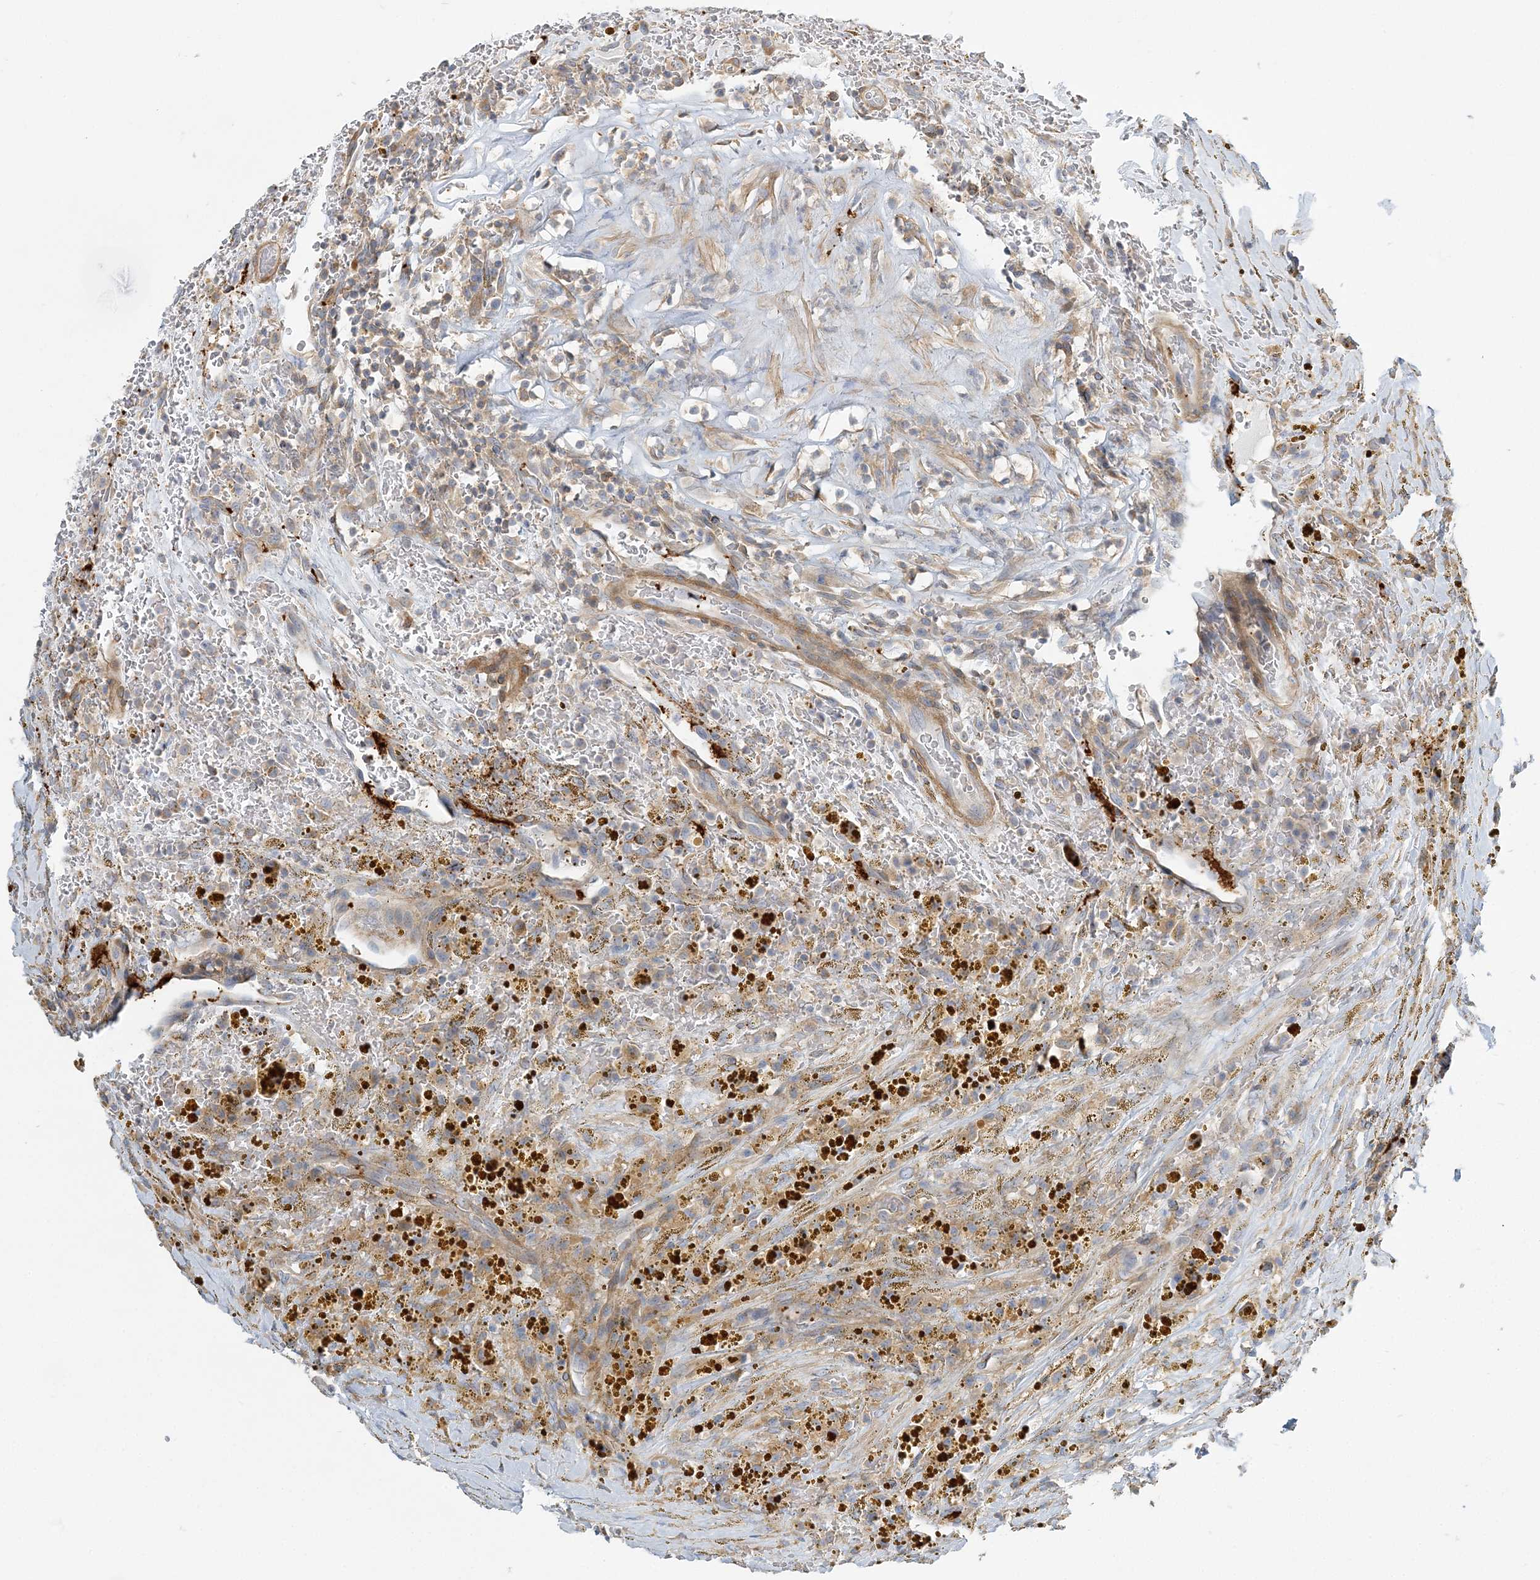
{"staining": {"intensity": "negative", "quantity": "none", "location": "none"}, "tissue": "thyroid cancer", "cell_type": "Tumor cells", "image_type": "cancer", "snomed": [{"axis": "morphology", "description": "Papillary adenocarcinoma, NOS"}, {"axis": "topography", "description": "Thyroid gland"}], "caption": "Tumor cells show no significant staining in thyroid papillary adenocarcinoma. The staining is performed using DAB brown chromogen with nuclei counter-stained in using hematoxylin.", "gene": "CUEDC2", "patient": {"sex": "male", "age": 77}}